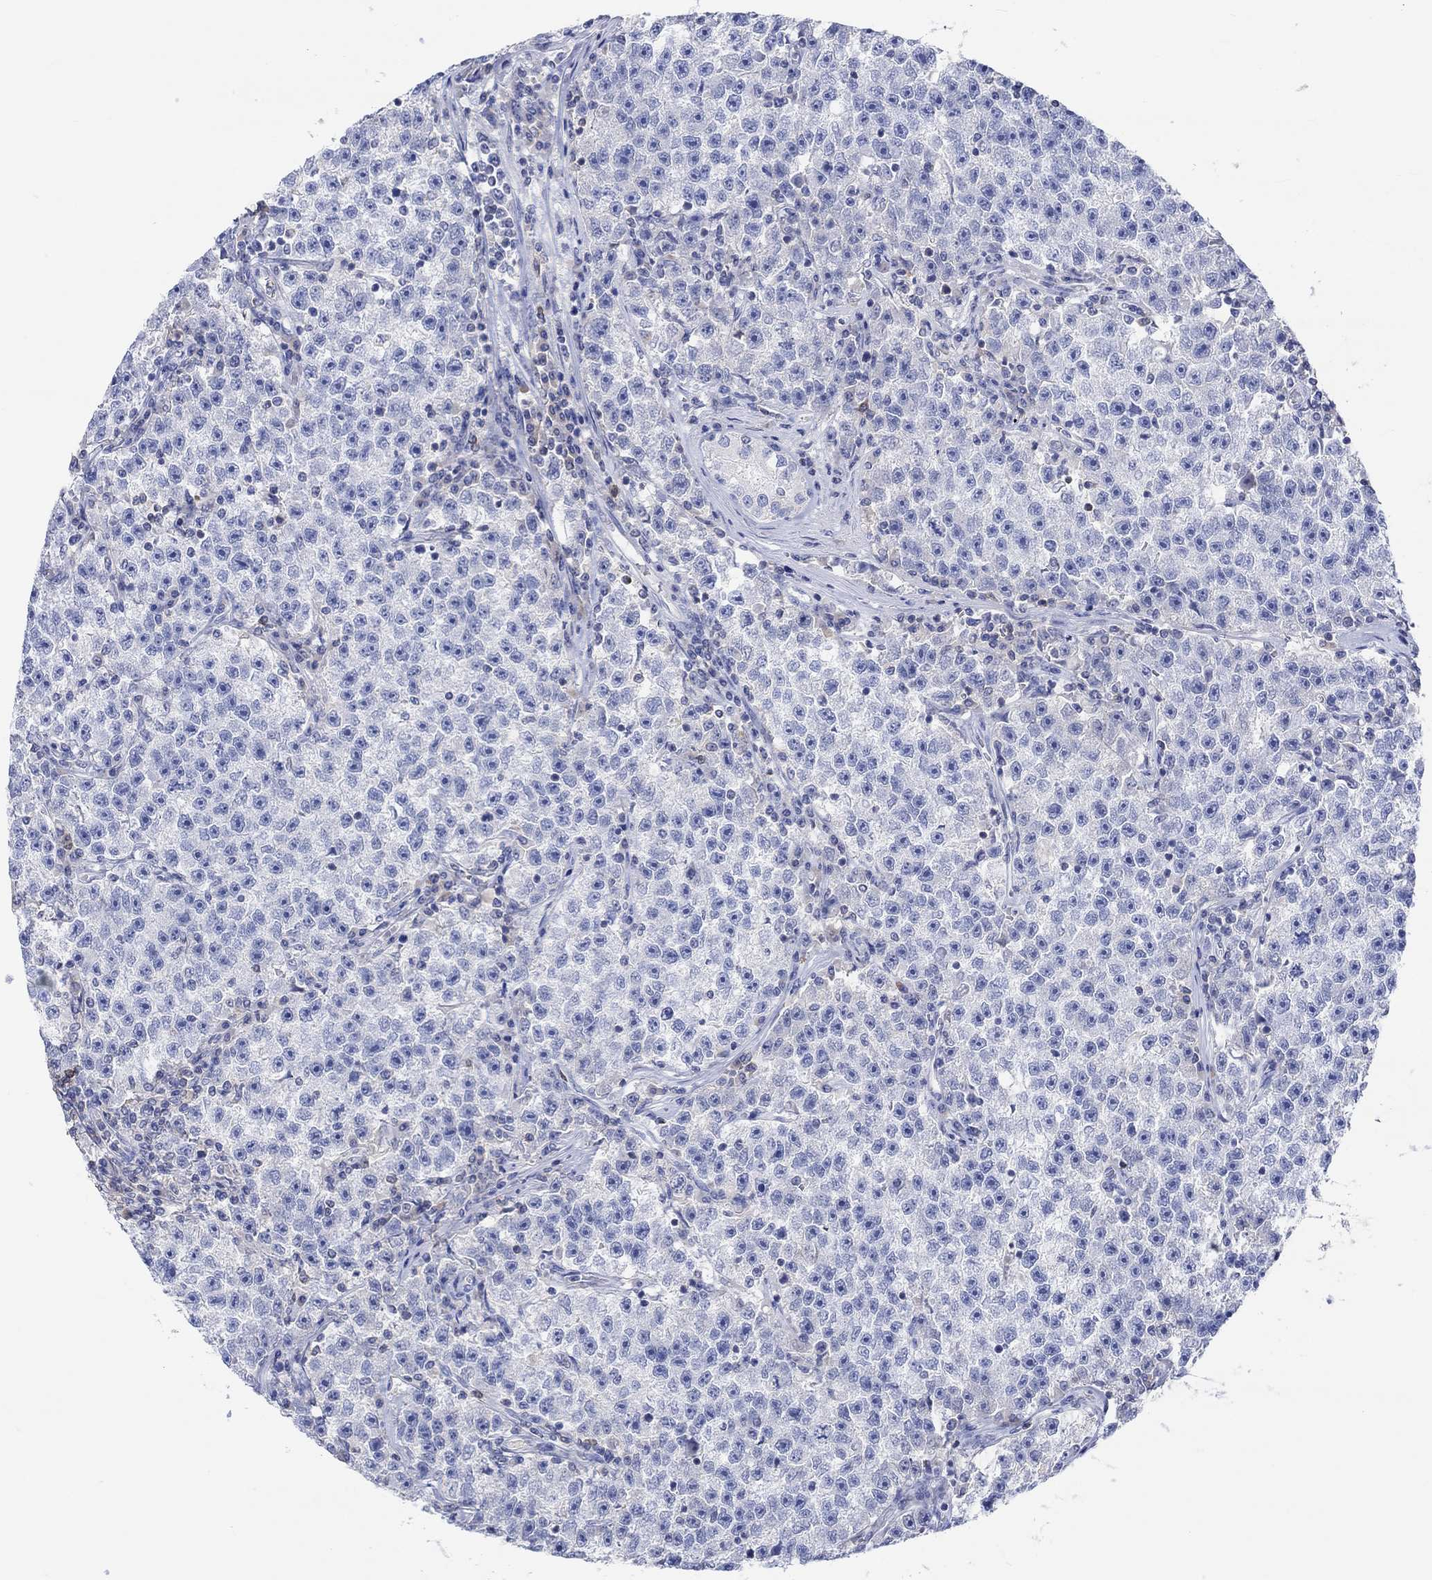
{"staining": {"intensity": "negative", "quantity": "none", "location": "none"}, "tissue": "testis cancer", "cell_type": "Tumor cells", "image_type": "cancer", "snomed": [{"axis": "morphology", "description": "Seminoma, NOS"}, {"axis": "topography", "description": "Testis"}], "caption": "There is no significant expression in tumor cells of testis cancer (seminoma). Brightfield microscopy of immunohistochemistry (IHC) stained with DAB (brown) and hematoxylin (blue), captured at high magnification.", "gene": "GCM1", "patient": {"sex": "male", "age": 22}}